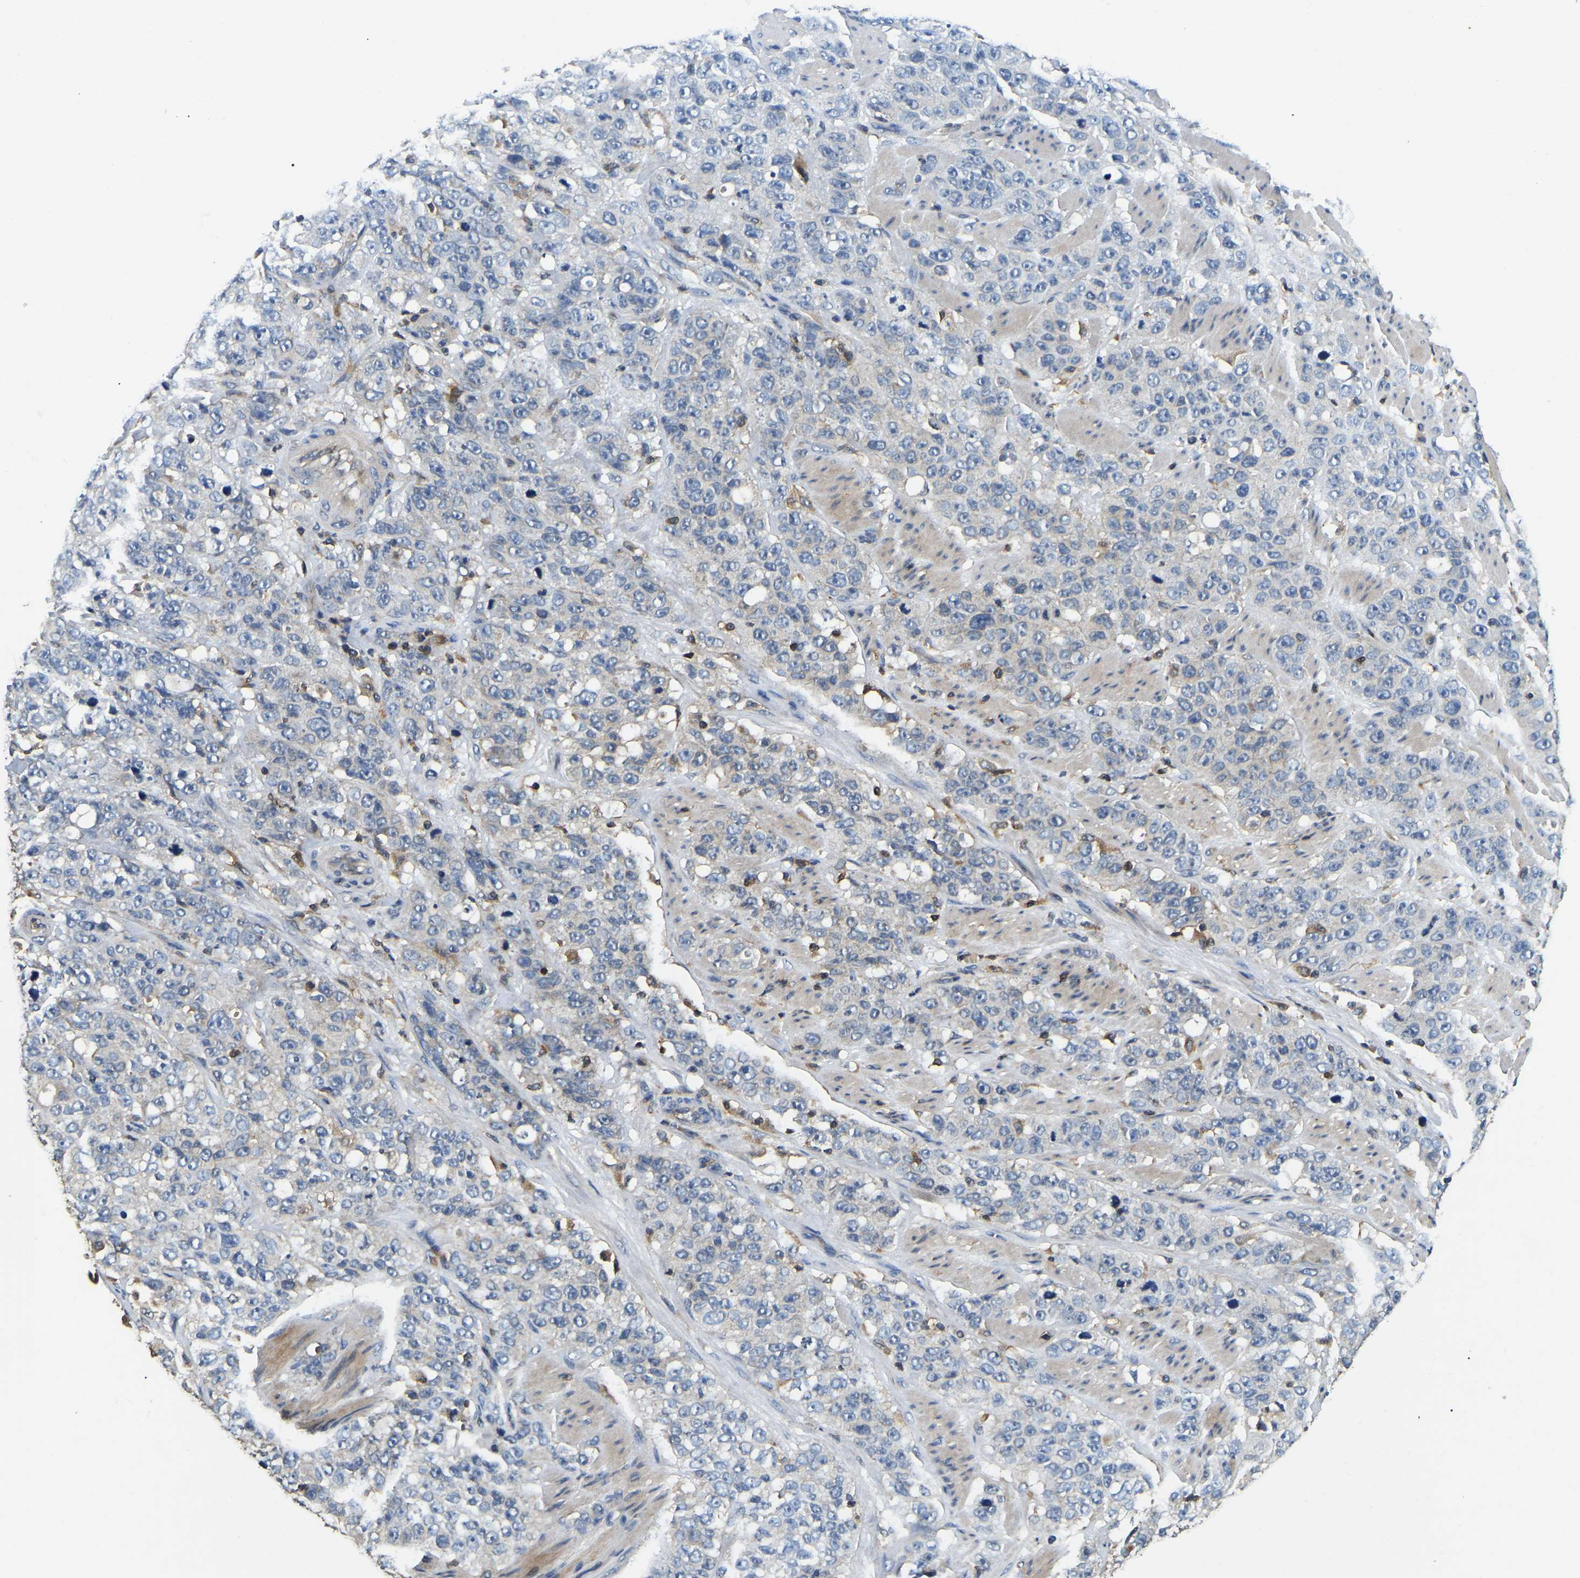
{"staining": {"intensity": "negative", "quantity": "none", "location": "none"}, "tissue": "stomach cancer", "cell_type": "Tumor cells", "image_type": "cancer", "snomed": [{"axis": "morphology", "description": "Adenocarcinoma, NOS"}, {"axis": "topography", "description": "Stomach"}], "caption": "Adenocarcinoma (stomach) was stained to show a protein in brown. There is no significant expression in tumor cells.", "gene": "SMPD2", "patient": {"sex": "male", "age": 48}}